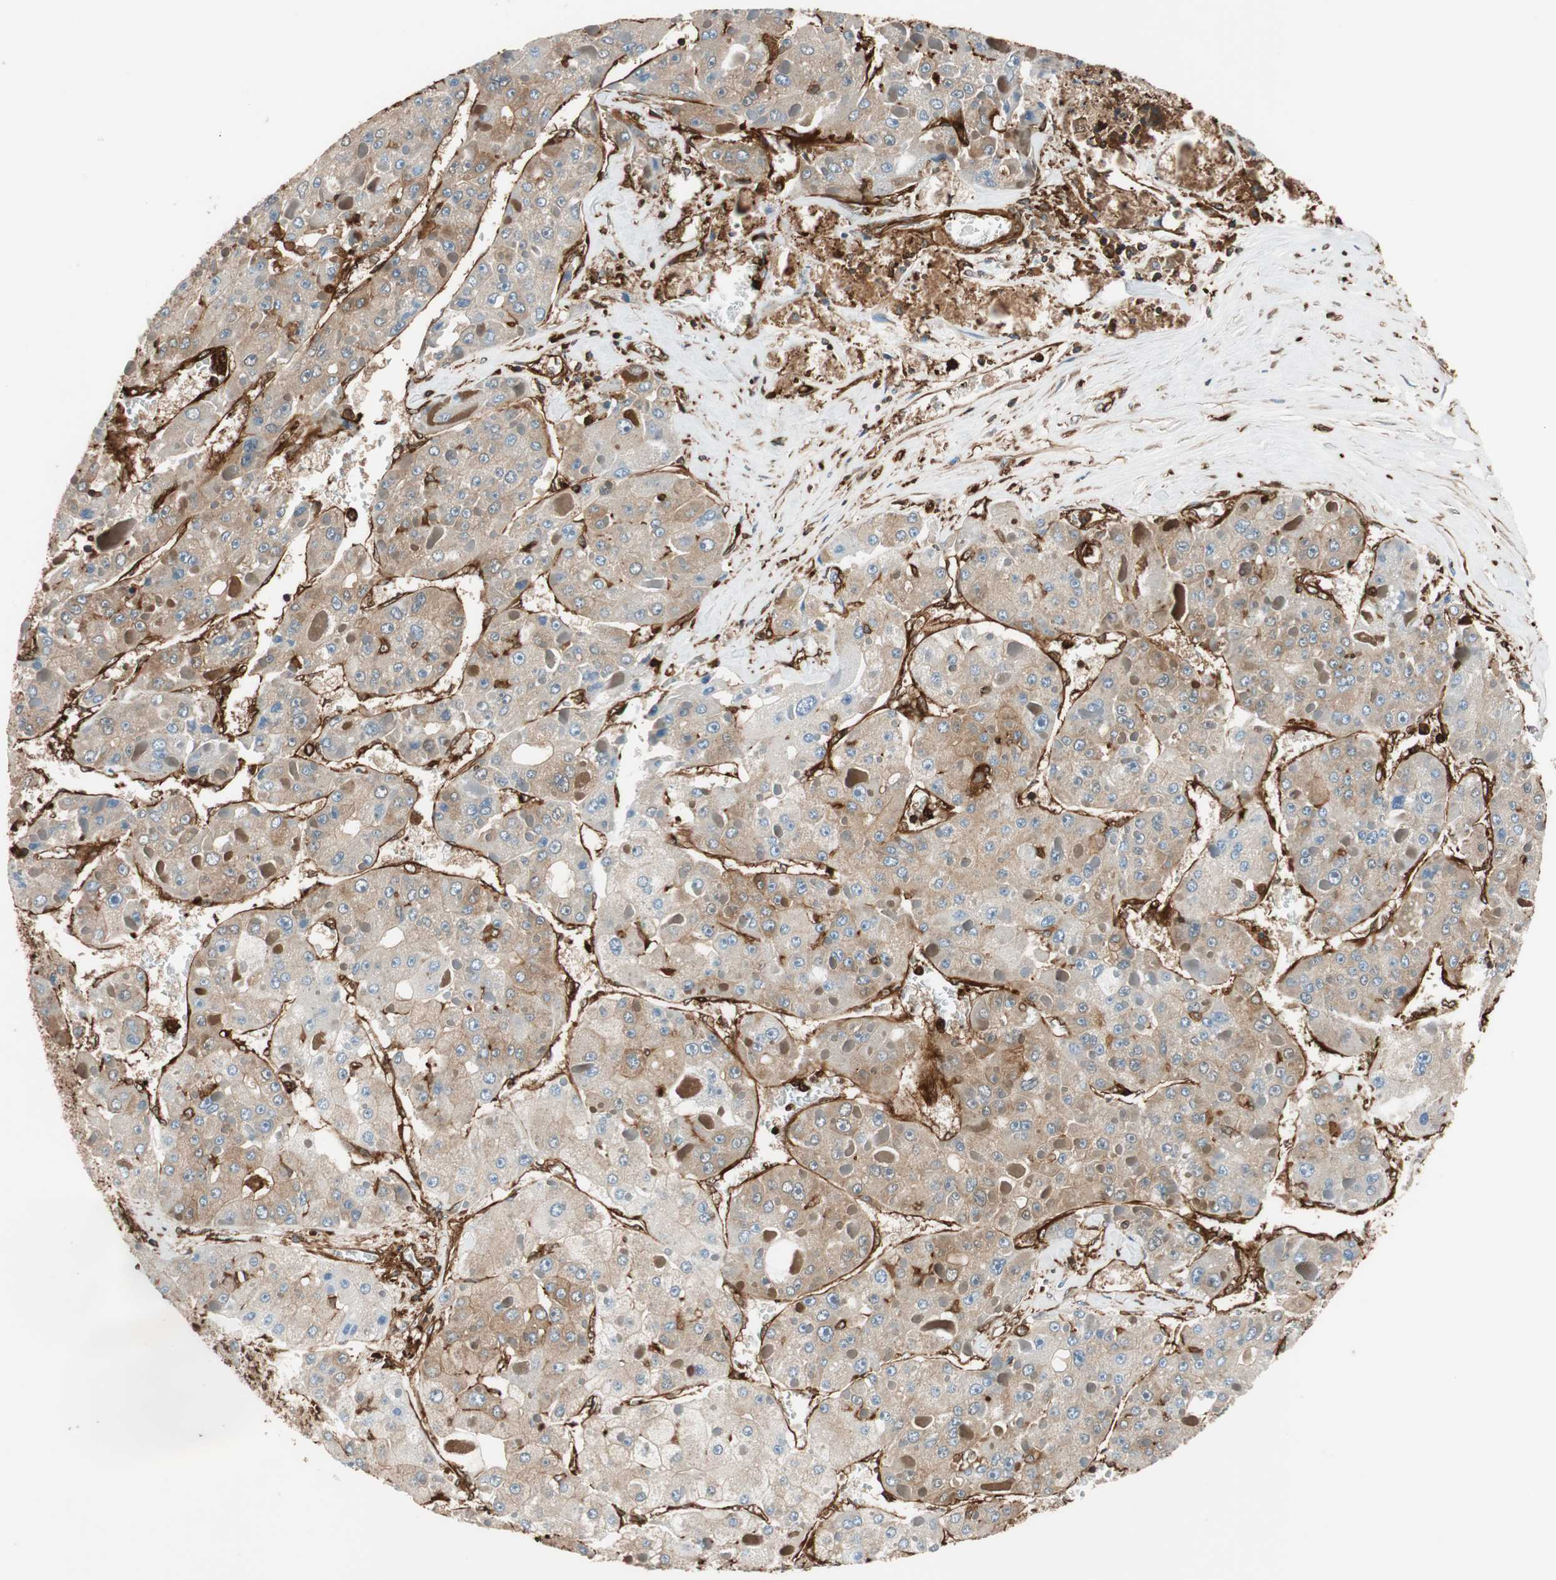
{"staining": {"intensity": "moderate", "quantity": ">75%", "location": "cytoplasmic/membranous"}, "tissue": "liver cancer", "cell_type": "Tumor cells", "image_type": "cancer", "snomed": [{"axis": "morphology", "description": "Carcinoma, Hepatocellular, NOS"}, {"axis": "topography", "description": "Liver"}], "caption": "Immunohistochemical staining of liver cancer displays medium levels of moderate cytoplasmic/membranous staining in approximately >75% of tumor cells.", "gene": "VASP", "patient": {"sex": "female", "age": 73}}